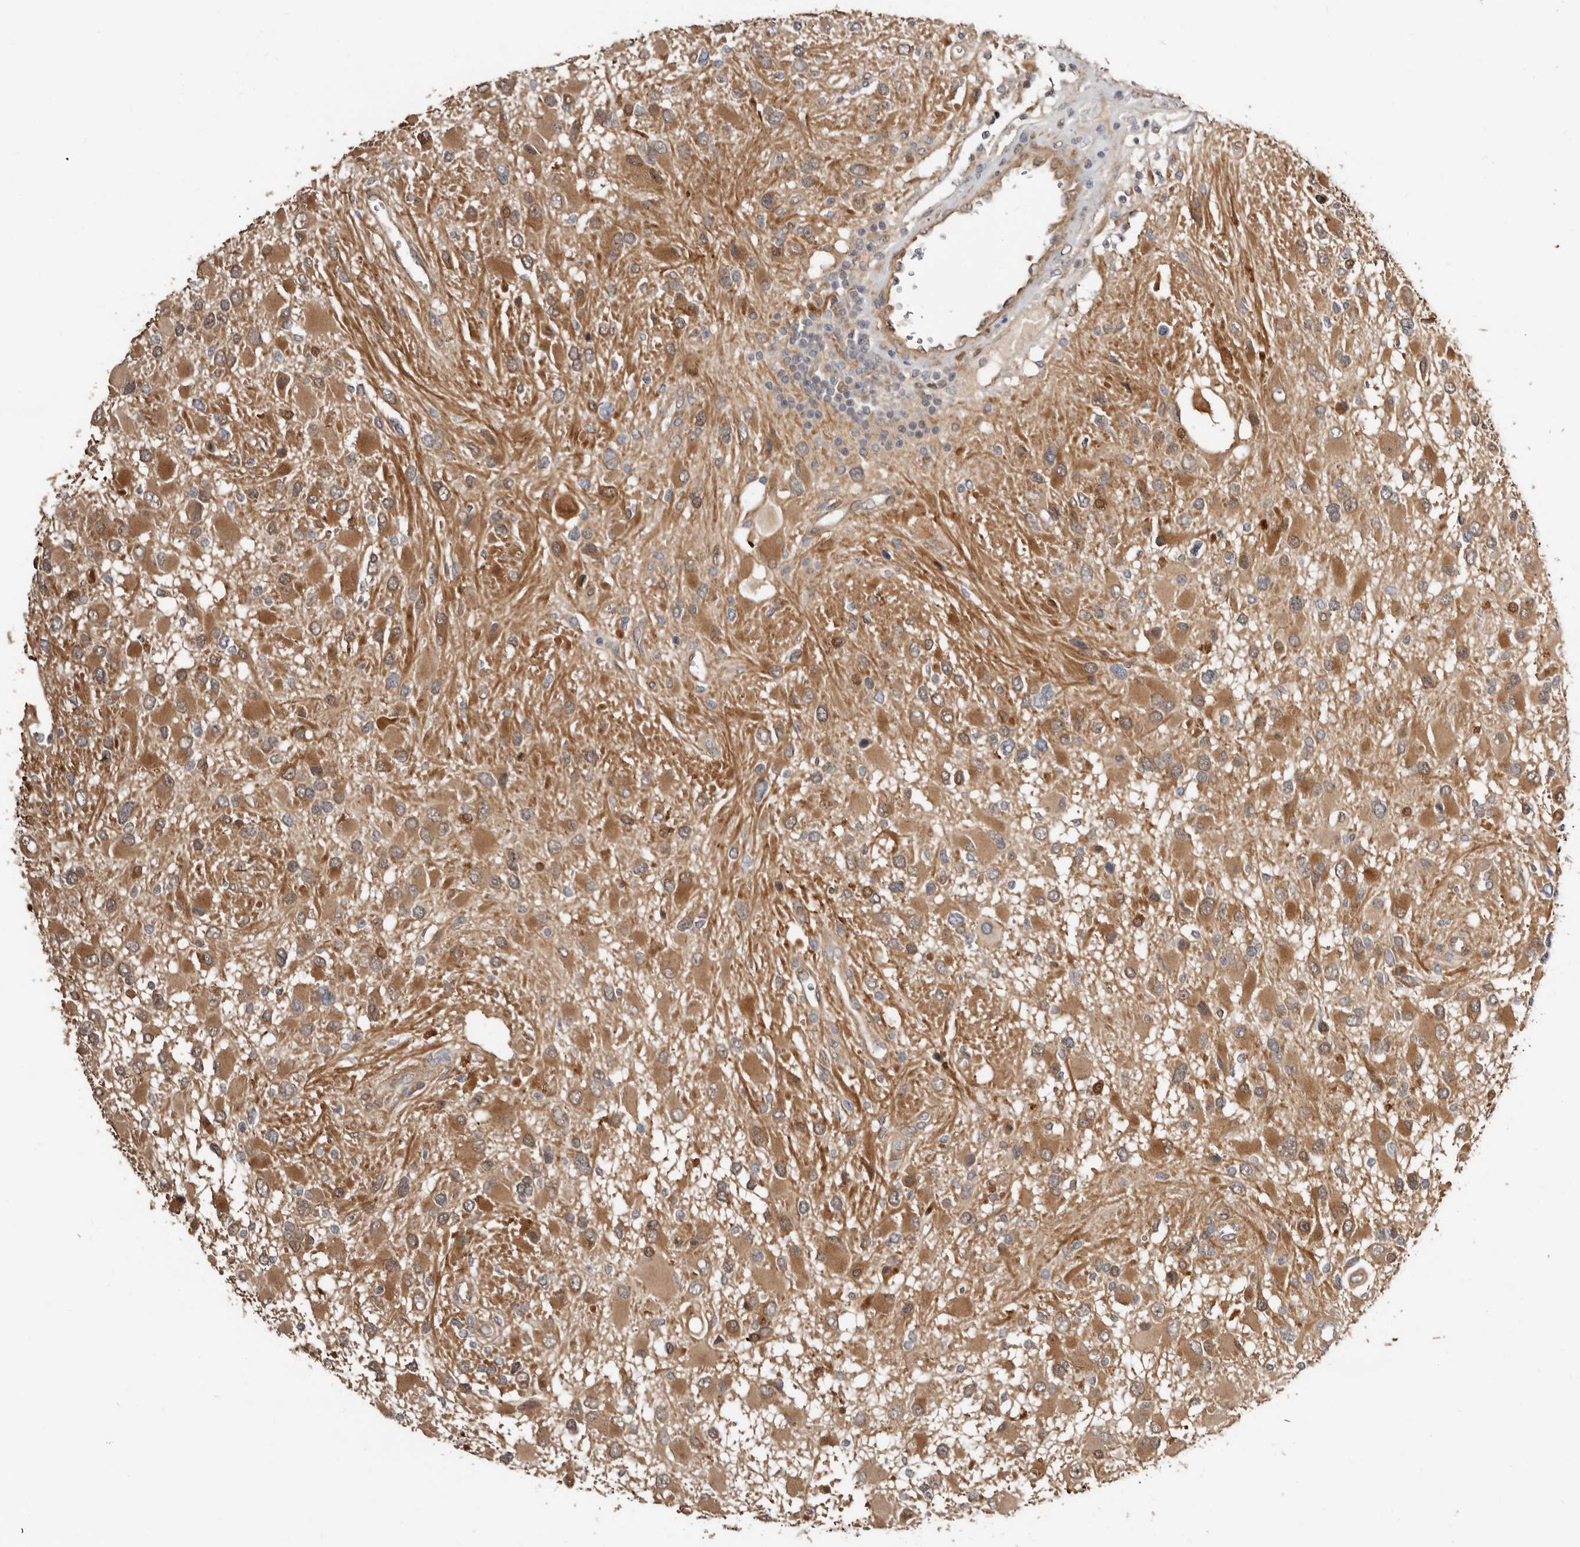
{"staining": {"intensity": "moderate", "quantity": ">75%", "location": "cytoplasmic/membranous"}, "tissue": "glioma", "cell_type": "Tumor cells", "image_type": "cancer", "snomed": [{"axis": "morphology", "description": "Glioma, malignant, High grade"}, {"axis": "topography", "description": "Brain"}], "caption": "An image of glioma stained for a protein demonstrates moderate cytoplasmic/membranous brown staining in tumor cells.", "gene": "SBDS", "patient": {"sex": "male", "age": 53}}